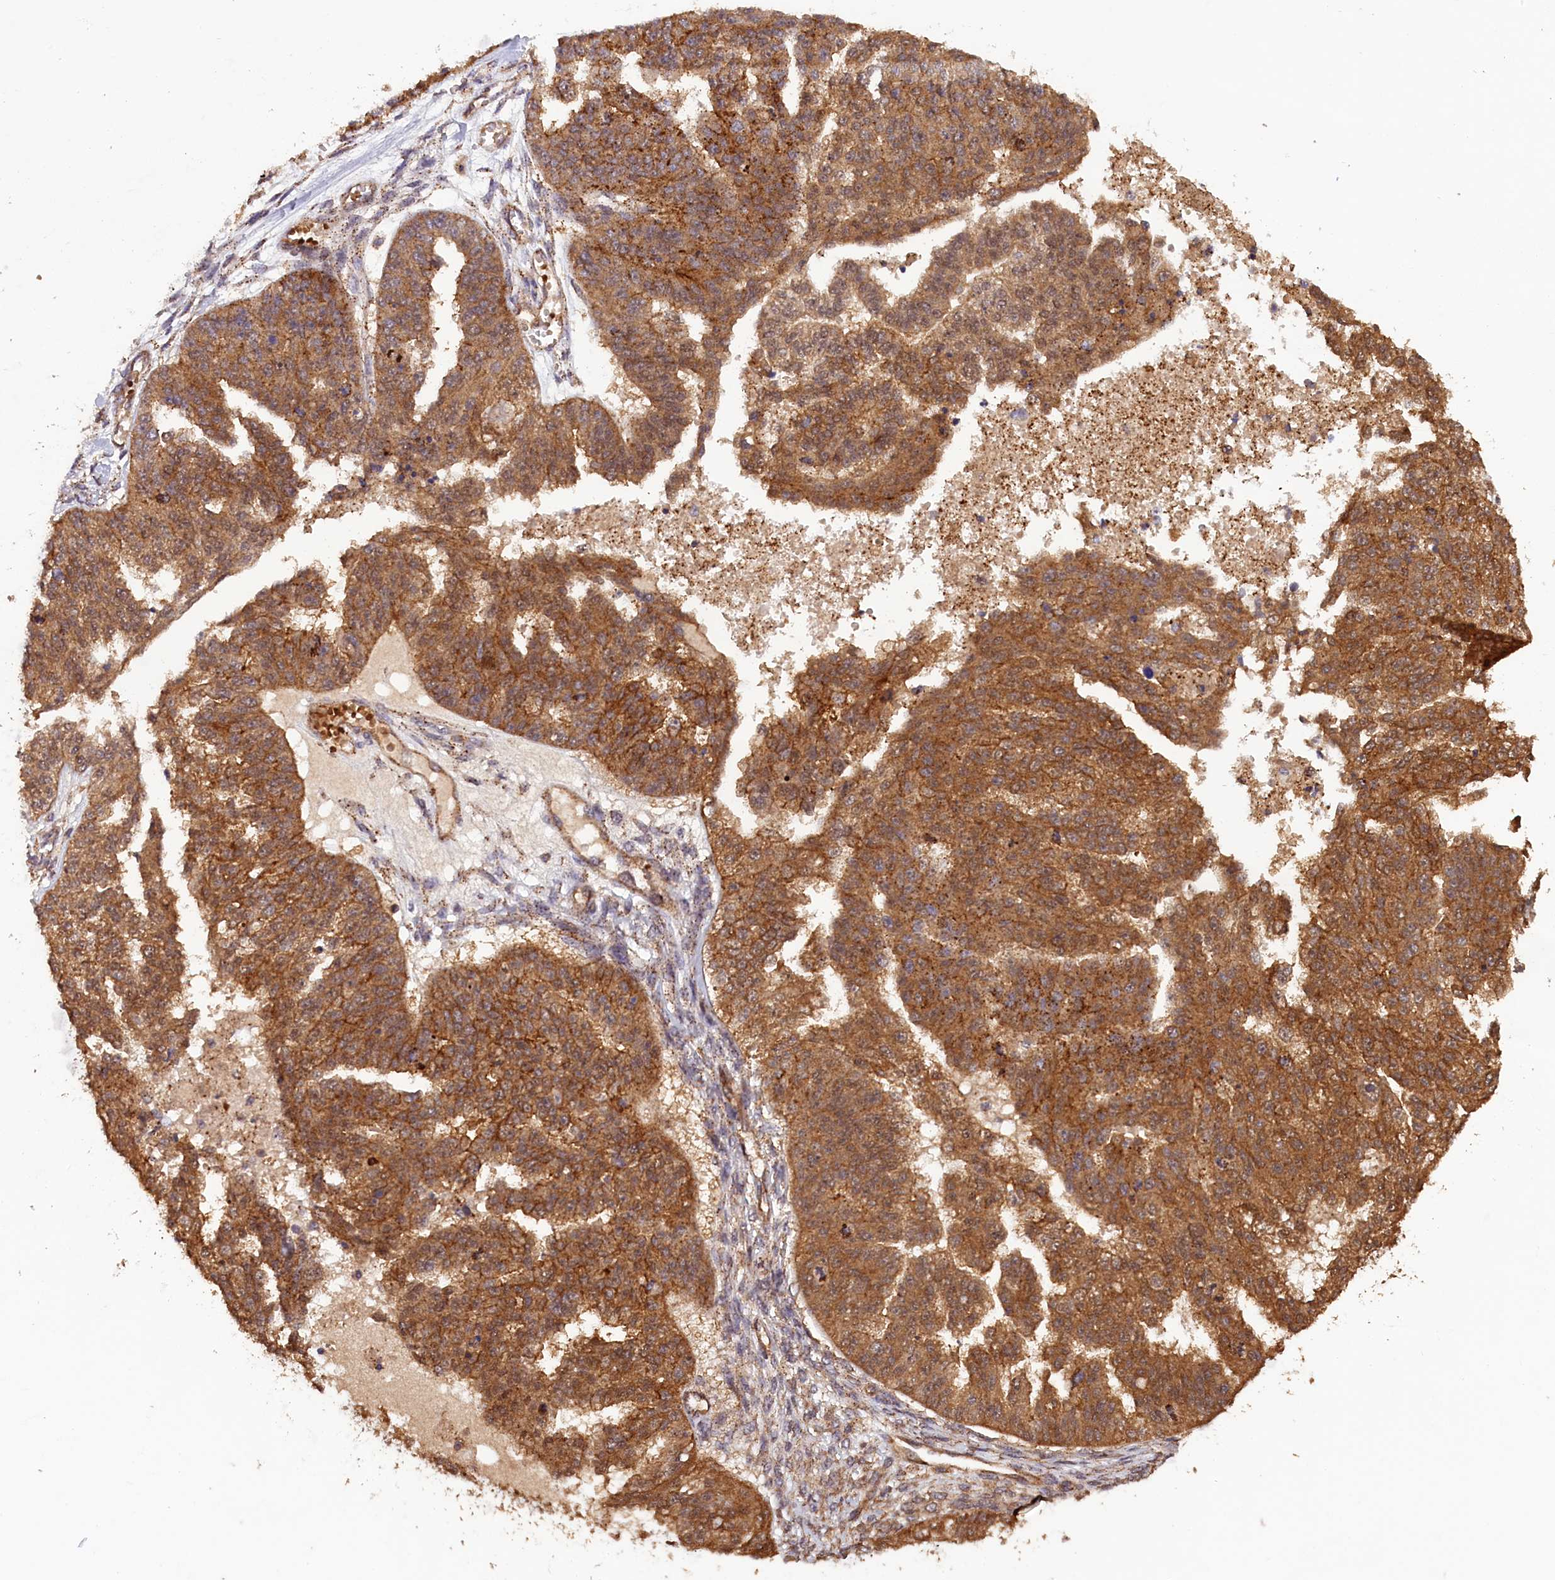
{"staining": {"intensity": "strong", "quantity": ">75%", "location": "cytoplasmic/membranous"}, "tissue": "ovarian cancer", "cell_type": "Tumor cells", "image_type": "cancer", "snomed": [{"axis": "morphology", "description": "Cystadenocarcinoma, serous, NOS"}, {"axis": "topography", "description": "Ovary"}], "caption": "Immunohistochemical staining of ovarian cancer (serous cystadenocarcinoma) reveals high levels of strong cytoplasmic/membranous protein positivity in approximately >75% of tumor cells.", "gene": "IST1", "patient": {"sex": "female", "age": 58}}